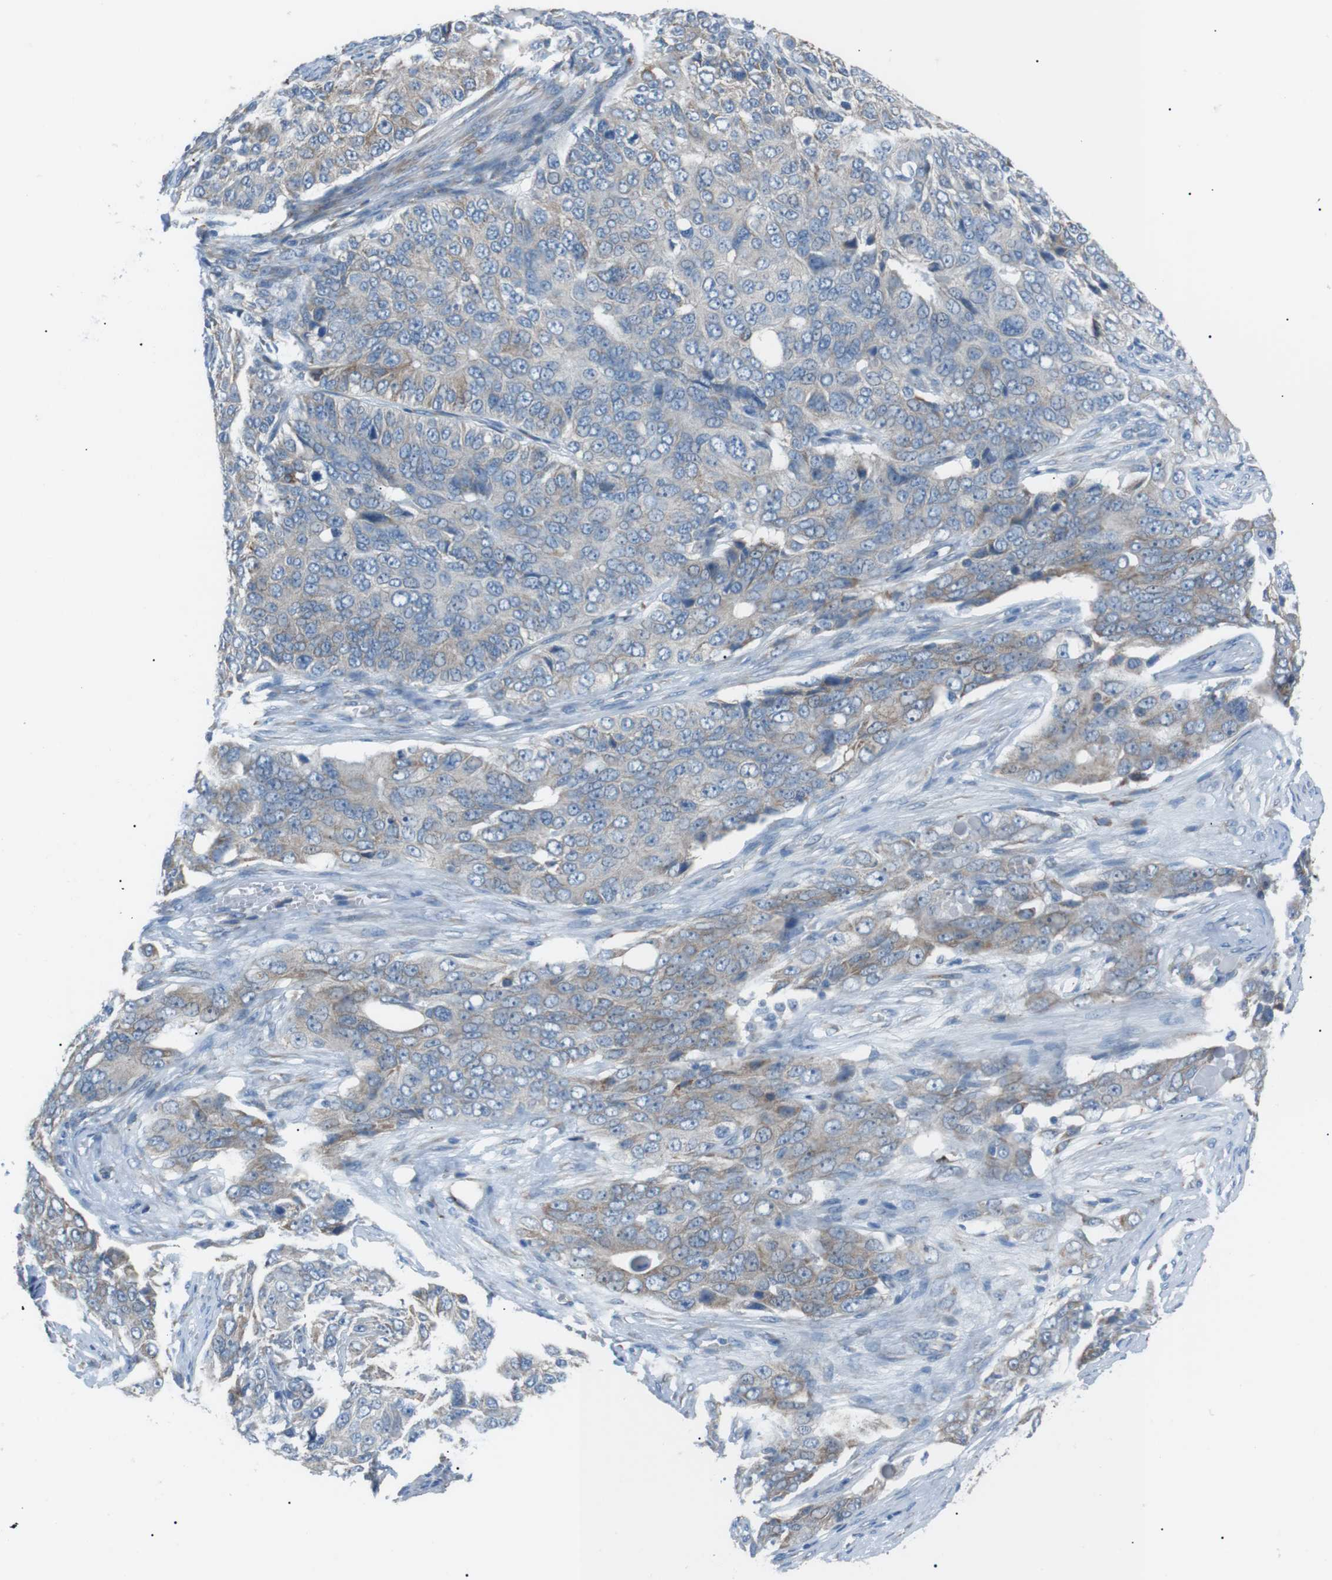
{"staining": {"intensity": "weak", "quantity": "25%-75%", "location": "cytoplasmic/membranous"}, "tissue": "ovarian cancer", "cell_type": "Tumor cells", "image_type": "cancer", "snomed": [{"axis": "morphology", "description": "Carcinoma, endometroid"}, {"axis": "topography", "description": "Ovary"}], "caption": "Ovarian endometroid carcinoma tissue reveals weak cytoplasmic/membranous staining in approximately 25%-75% of tumor cells, visualized by immunohistochemistry.", "gene": "MTARC2", "patient": {"sex": "female", "age": 51}}